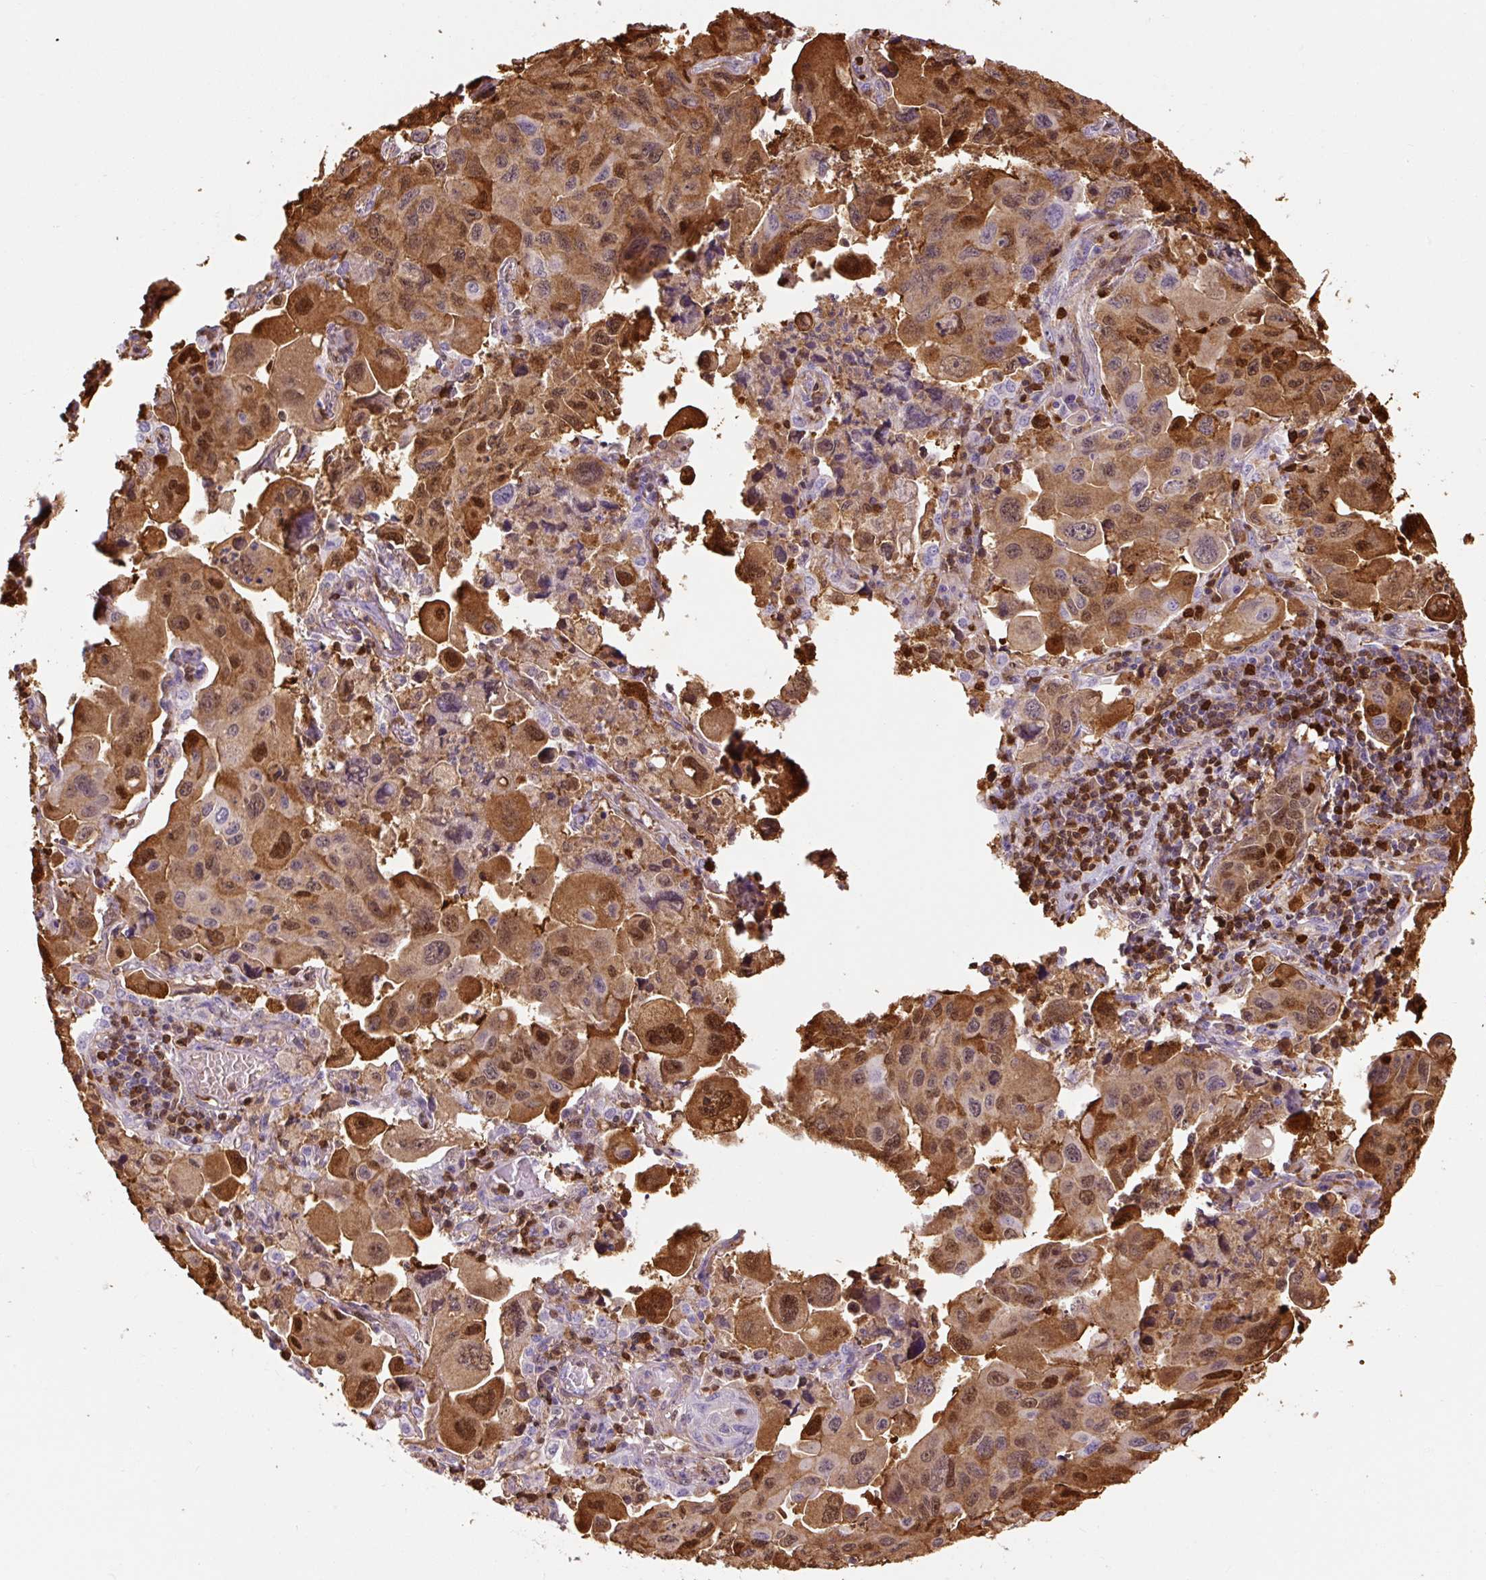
{"staining": {"intensity": "moderate", "quantity": ">75%", "location": "cytoplasmic/membranous,nuclear"}, "tissue": "lung cancer", "cell_type": "Tumor cells", "image_type": "cancer", "snomed": [{"axis": "morphology", "description": "Adenocarcinoma, NOS"}, {"axis": "topography", "description": "Lung"}], "caption": "This is an image of IHC staining of lung adenocarcinoma, which shows moderate staining in the cytoplasmic/membranous and nuclear of tumor cells.", "gene": "S100A4", "patient": {"sex": "male", "age": 64}}